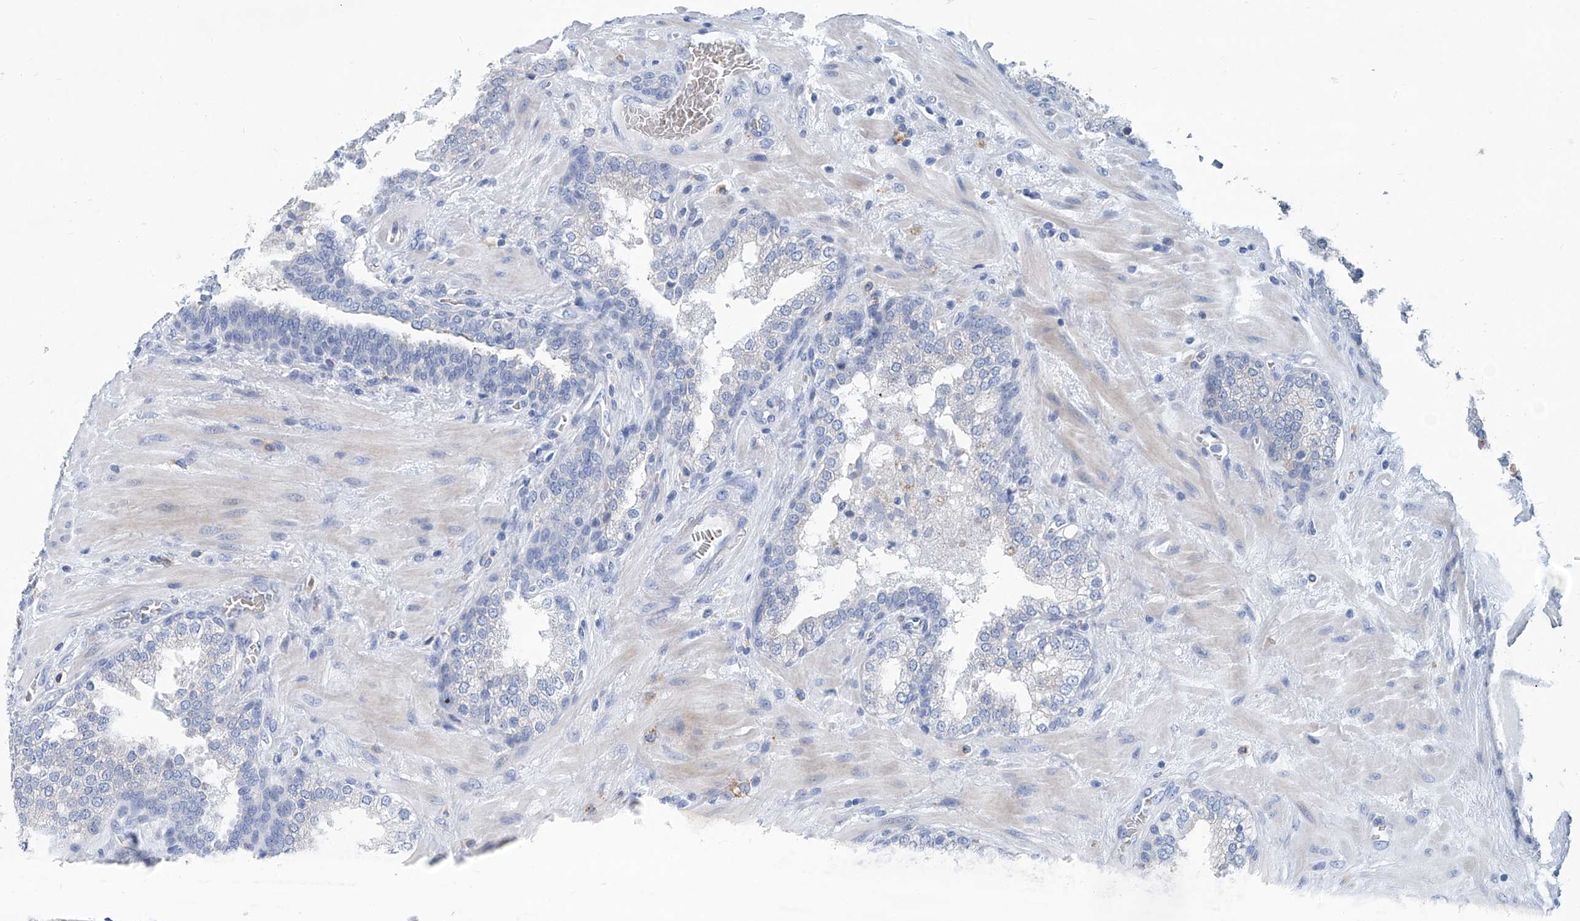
{"staining": {"intensity": "negative", "quantity": "none", "location": "none"}, "tissue": "prostate cancer", "cell_type": "Tumor cells", "image_type": "cancer", "snomed": [{"axis": "morphology", "description": "Adenocarcinoma, Low grade"}, {"axis": "topography", "description": "Prostate"}], "caption": "This is an immunohistochemistry image of prostate low-grade adenocarcinoma. There is no staining in tumor cells.", "gene": "FPR2", "patient": {"sex": "male", "age": 67}}